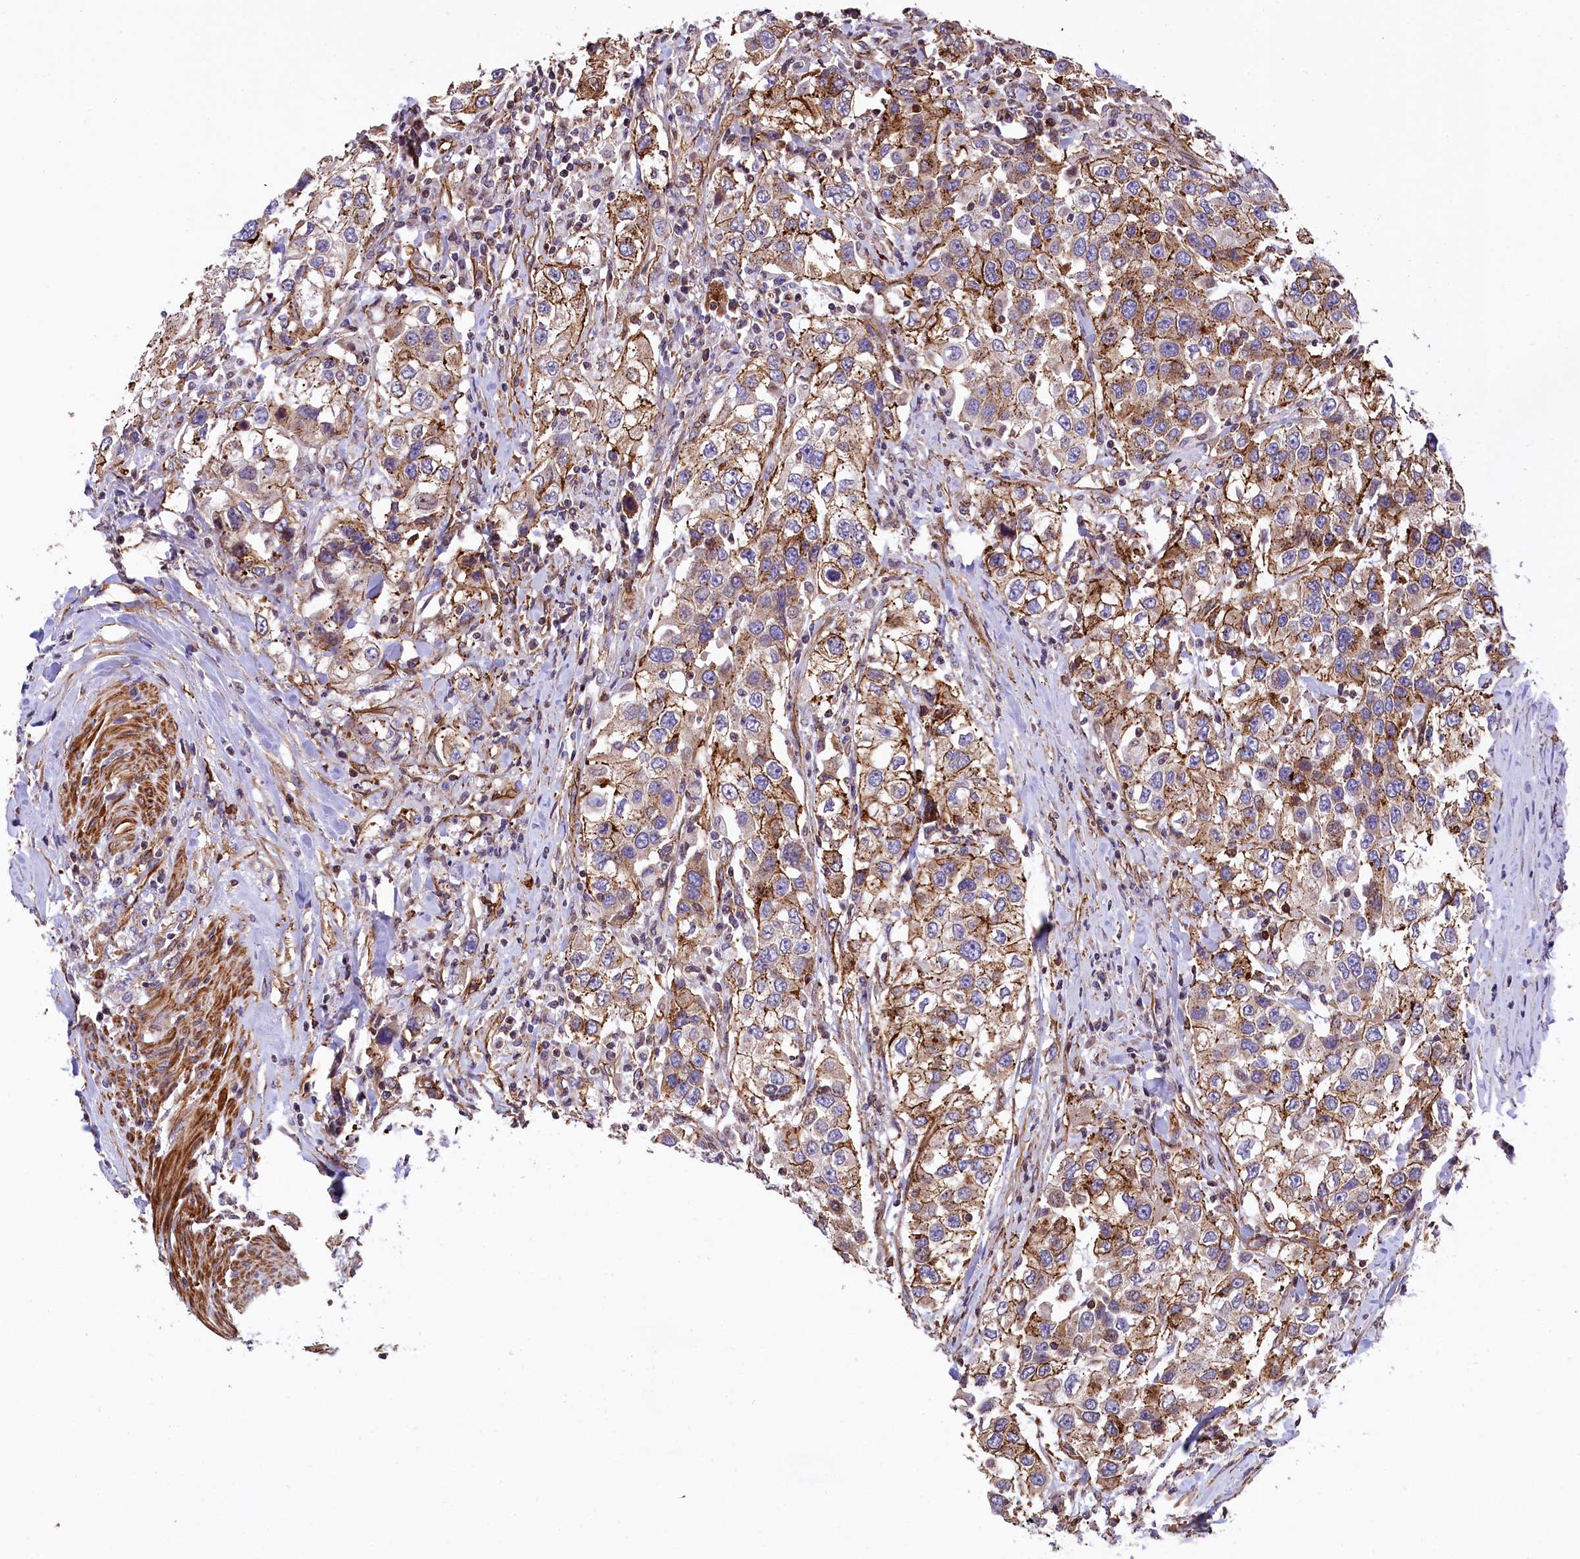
{"staining": {"intensity": "moderate", "quantity": ">75%", "location": "cytoplasmic/membranous"}, "tissue": "urothelial cancer", "cell_type": "Tumor cells", "image_type": "cancer", "snomed": [{"axis": "morphology", "description": "Urothelial carcinoma, High grade"}, {"axis": "topography", "description": "Urinary bladder"}], "caption": "About >75% of tumor cells in human urothelial cancer display moderate cytoplasmic/membranous protein positivity as visualized by brown immunohistochemical staining.", "gene": "ZNF2", "patient": {"sex": "female", "age": 80}}